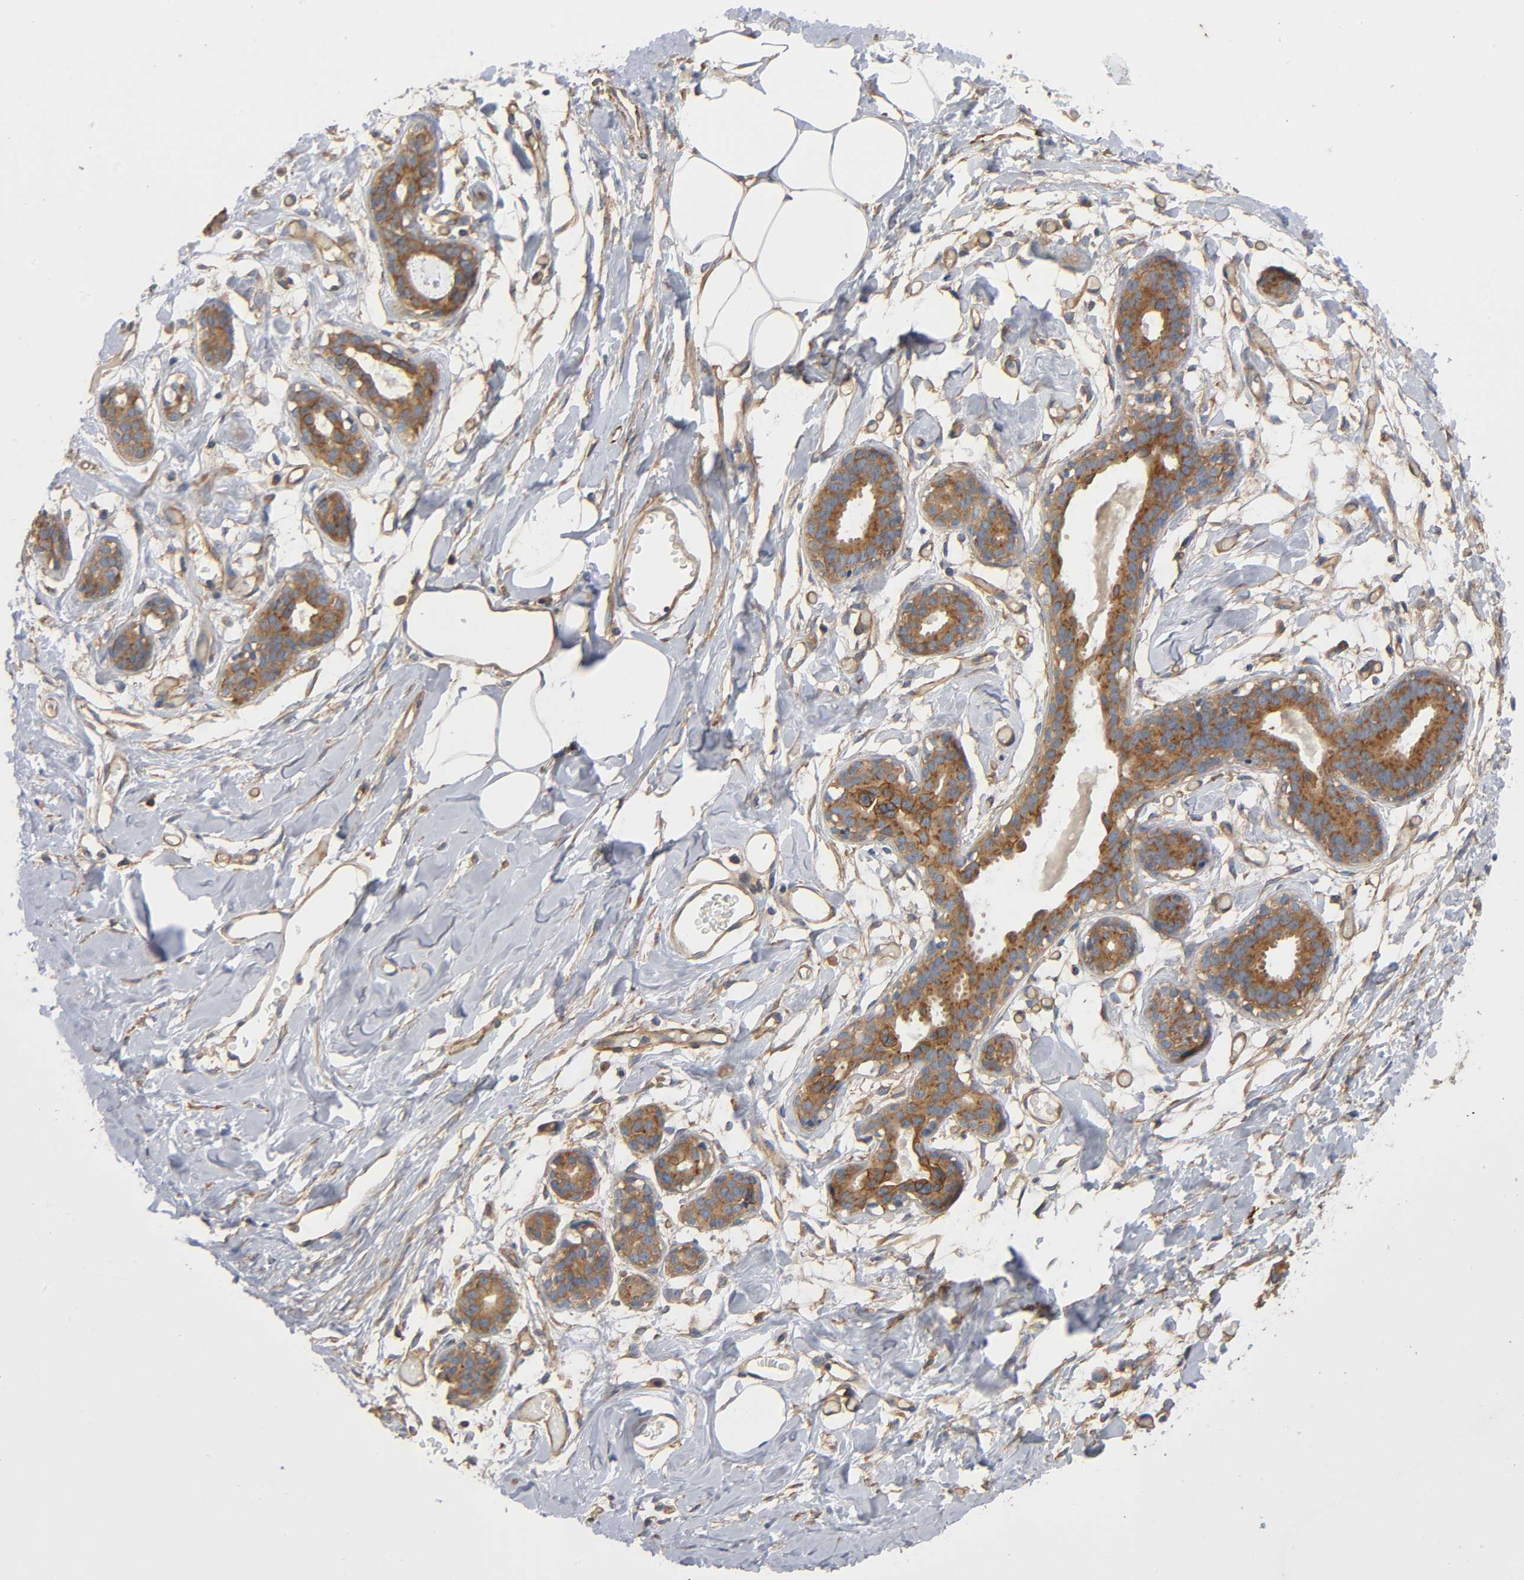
{"staining": {"intensity": "moderate", "quantity": "<25%", "location": "cytoplasmic/membranous"}, "tissue": "breast", "cell_type": "Adipocytes", "image_type": "normal", "snomed": [{"axis": "morphology", "description": "Normal tissue, NOS"}, {"axis": "topography", "description": "Breast"}, {"axis": "topography", "description": "Adipose tissue"}], "caption": "About <25% of adipocytes in benign breast reveal moderate cytoplasmic/membranous protein expression as visualized by brown immunohistochemical staining.", "gene": "MARS1", "patient": {"sex": "female", "age": 25}}